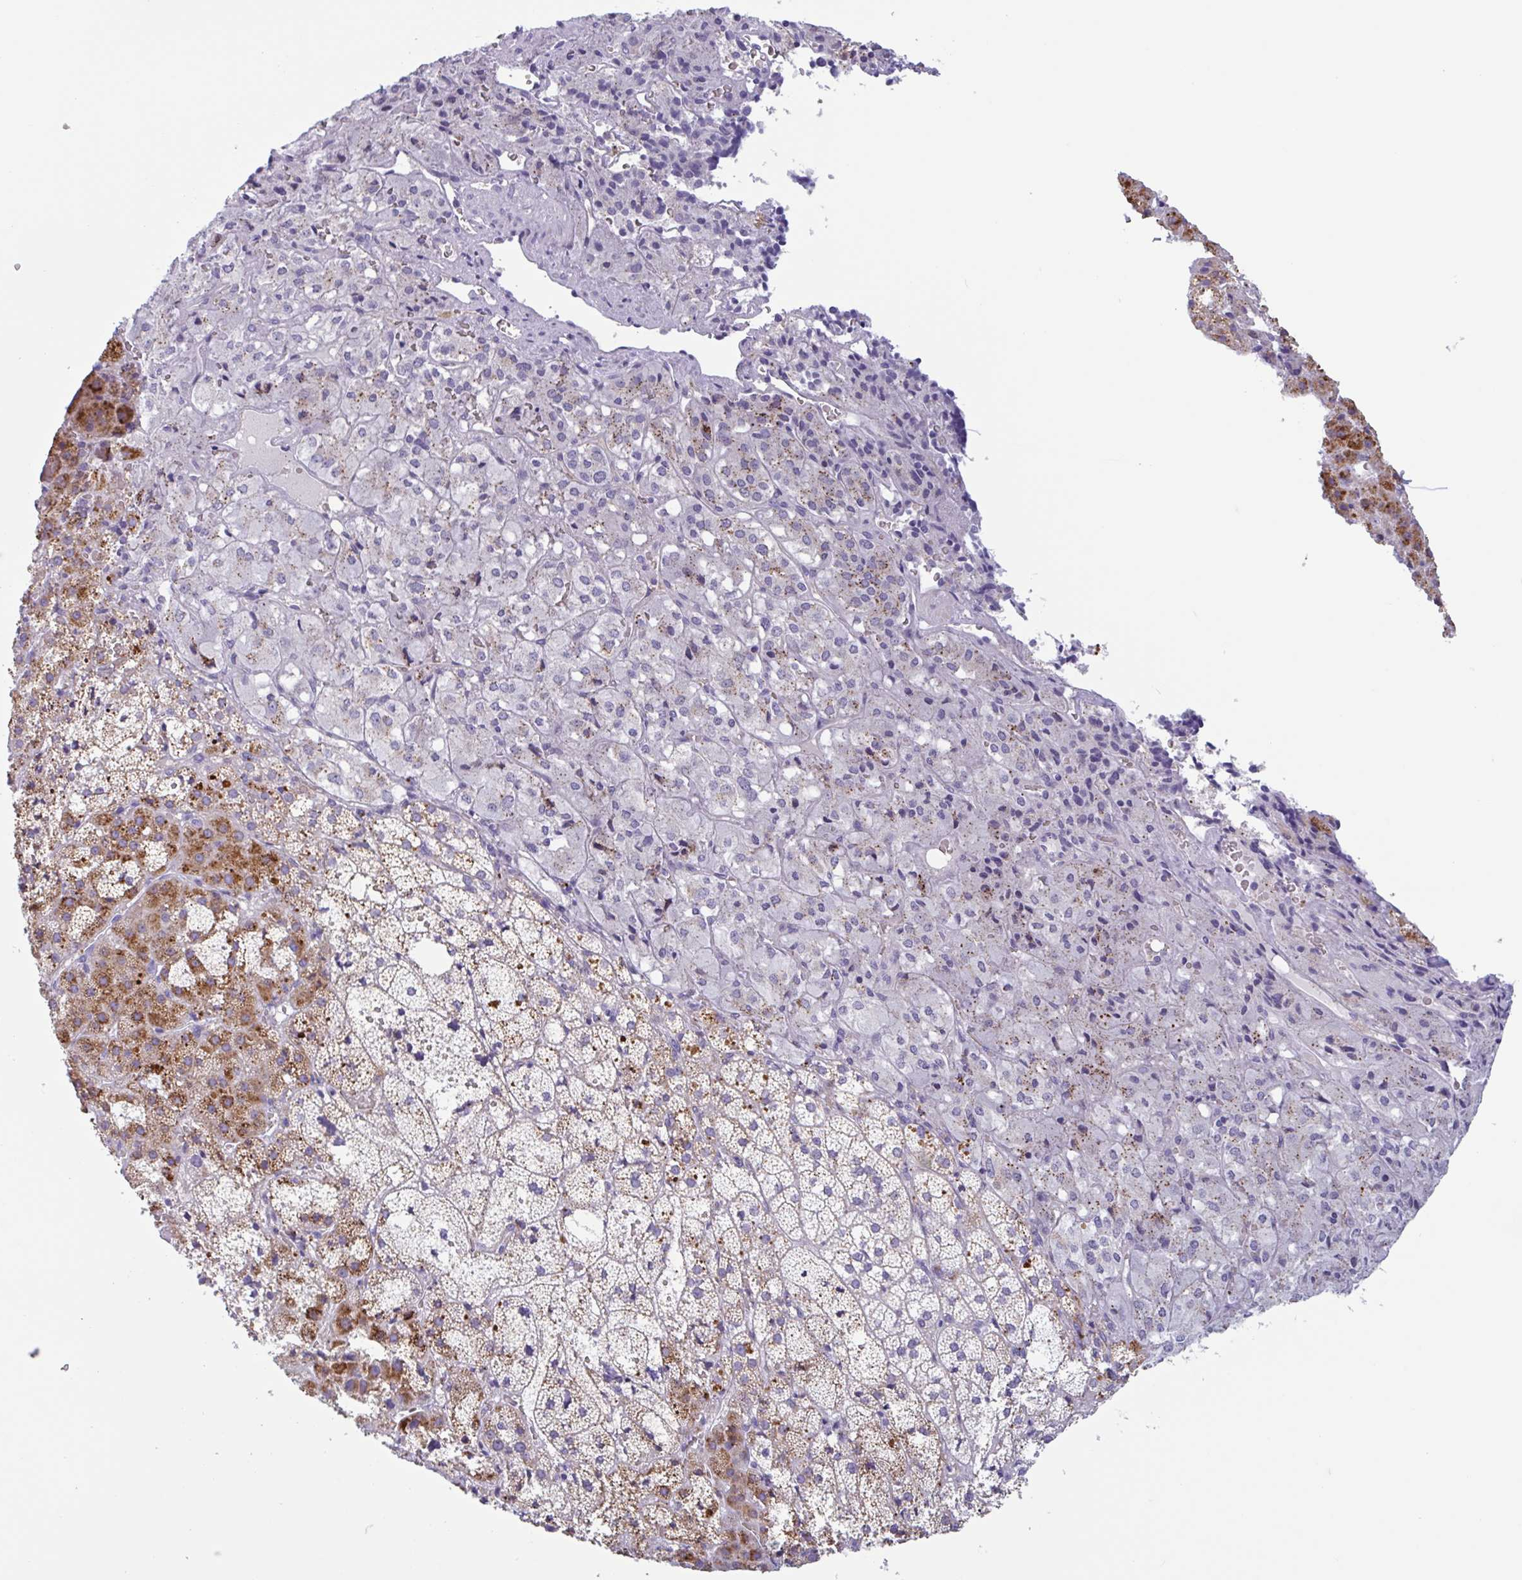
{"staining": {"intensity": "strong", "quantity": "25%-75%", "location": "cytoplasmic/membranous"}, "tissue": "adrenal gland", "cell_type": "Glandular cells", "image_type": "normal", "snomed": [{"axis": "morphology", "description": "Normal tissue, NOS"}, {"axis": "topography", "description": "Adrenal gland"}], "caption": "Adrenal gland stained with DAB (3,3'-diaminobenzidine) IHC exhibits high levels of strong cytoplasmic/membranous staining in about 25%-75% of glandular cells.", "gene": "DTWD2", "patient": {"sex": "male", "age": 53}}